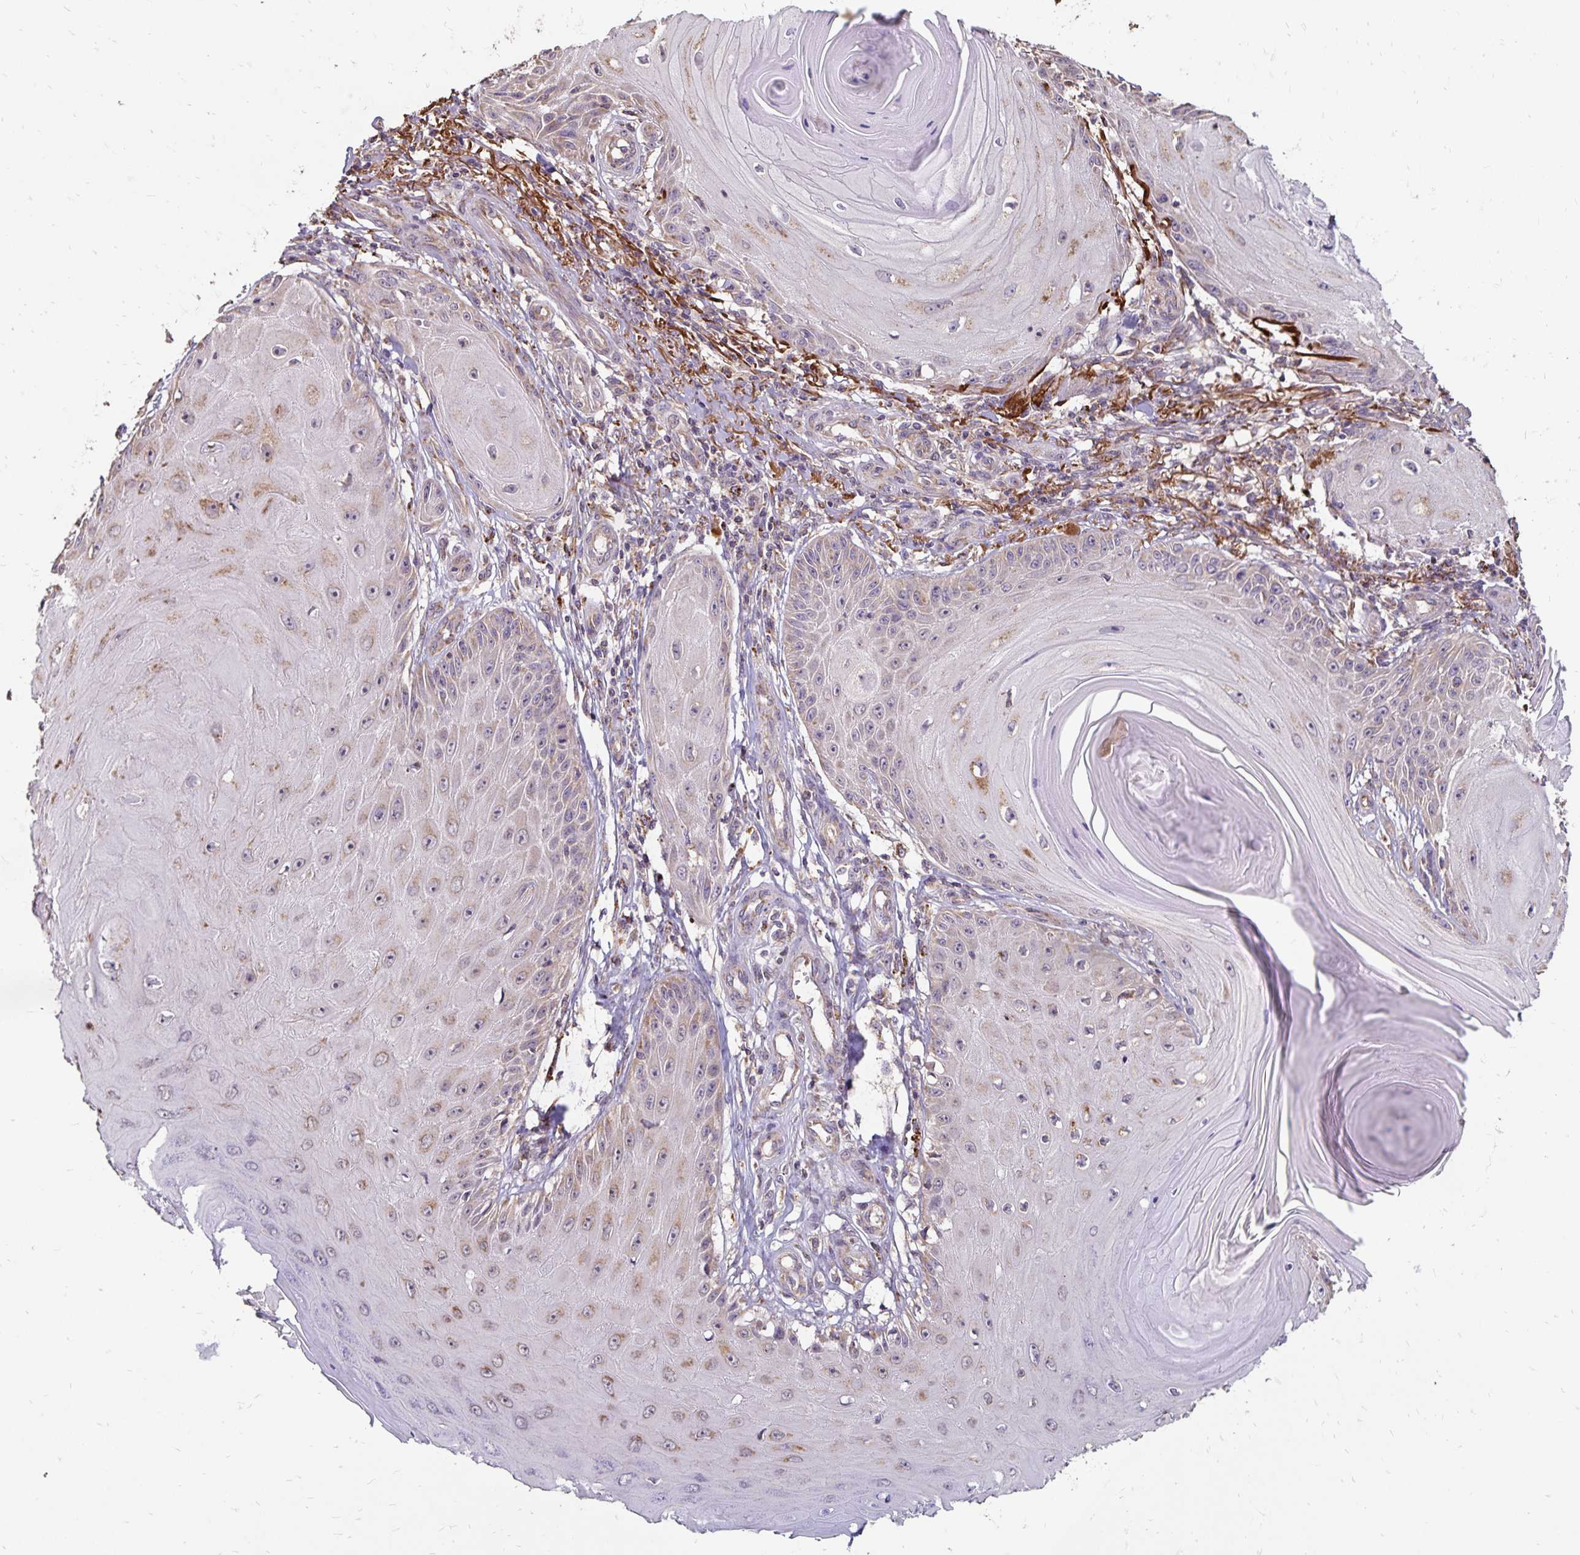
{"staining": {"intensity": "weak", "quantity": "25%-75%", "location": "cytoplasmic/membranous"}, "tissue": "skin cancer", "cell_type": "Tumor cells", "image_type": "cancer", "snomed": [{"axis": "morphology", "description": "Squamous cell carcinoma, NOS"}, {"axis": "topography", "description": "Skin"}], "caption": "A low amount of weak cytoplasmic/membranous expression is identified in approximately 25%-75% of tumor cells in skin cancer (squamous cell carcinoma) tissue.", "gene": "EMC10", "patient": {"sex": "female", "age": 77}}